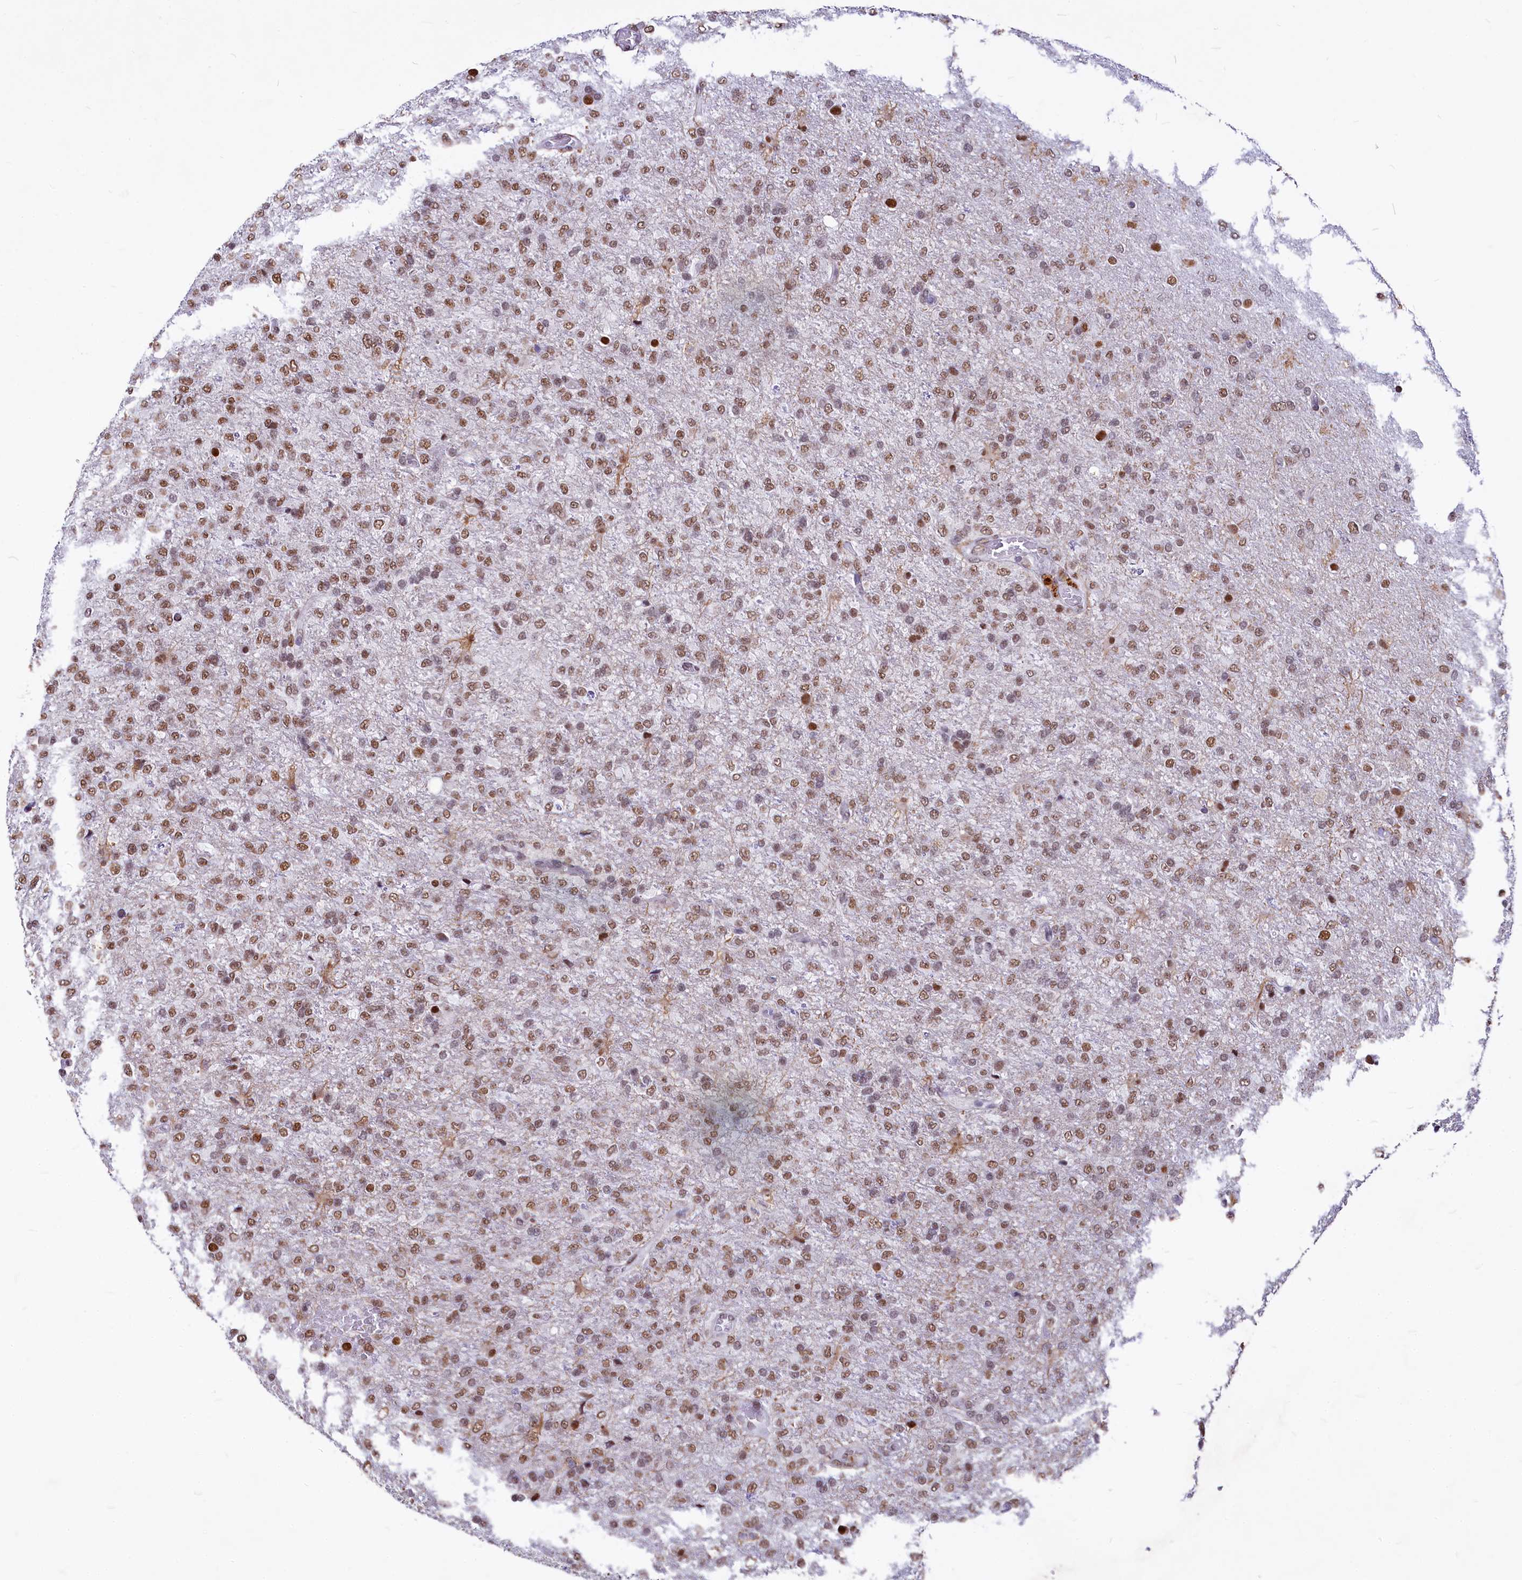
{"staining": {"intensity": "moderate", "quantity": ">75%", "location": "nuclear"}, "tissue": "glioma", "cell_type": "Tumor cells", "image_type": "cancer", "snomed": [{"axis": "morphology", "description": "Glioma, malignant, High grade"}, {"axis": "topography", "description": "Brain"}], "caption": "Glioma stained with a brown dye shows moderate nuclear positive positivity in about >75% of tumor cells.", "gene": "PARPBP", "patient": {"sex": "female", "age": 74}}